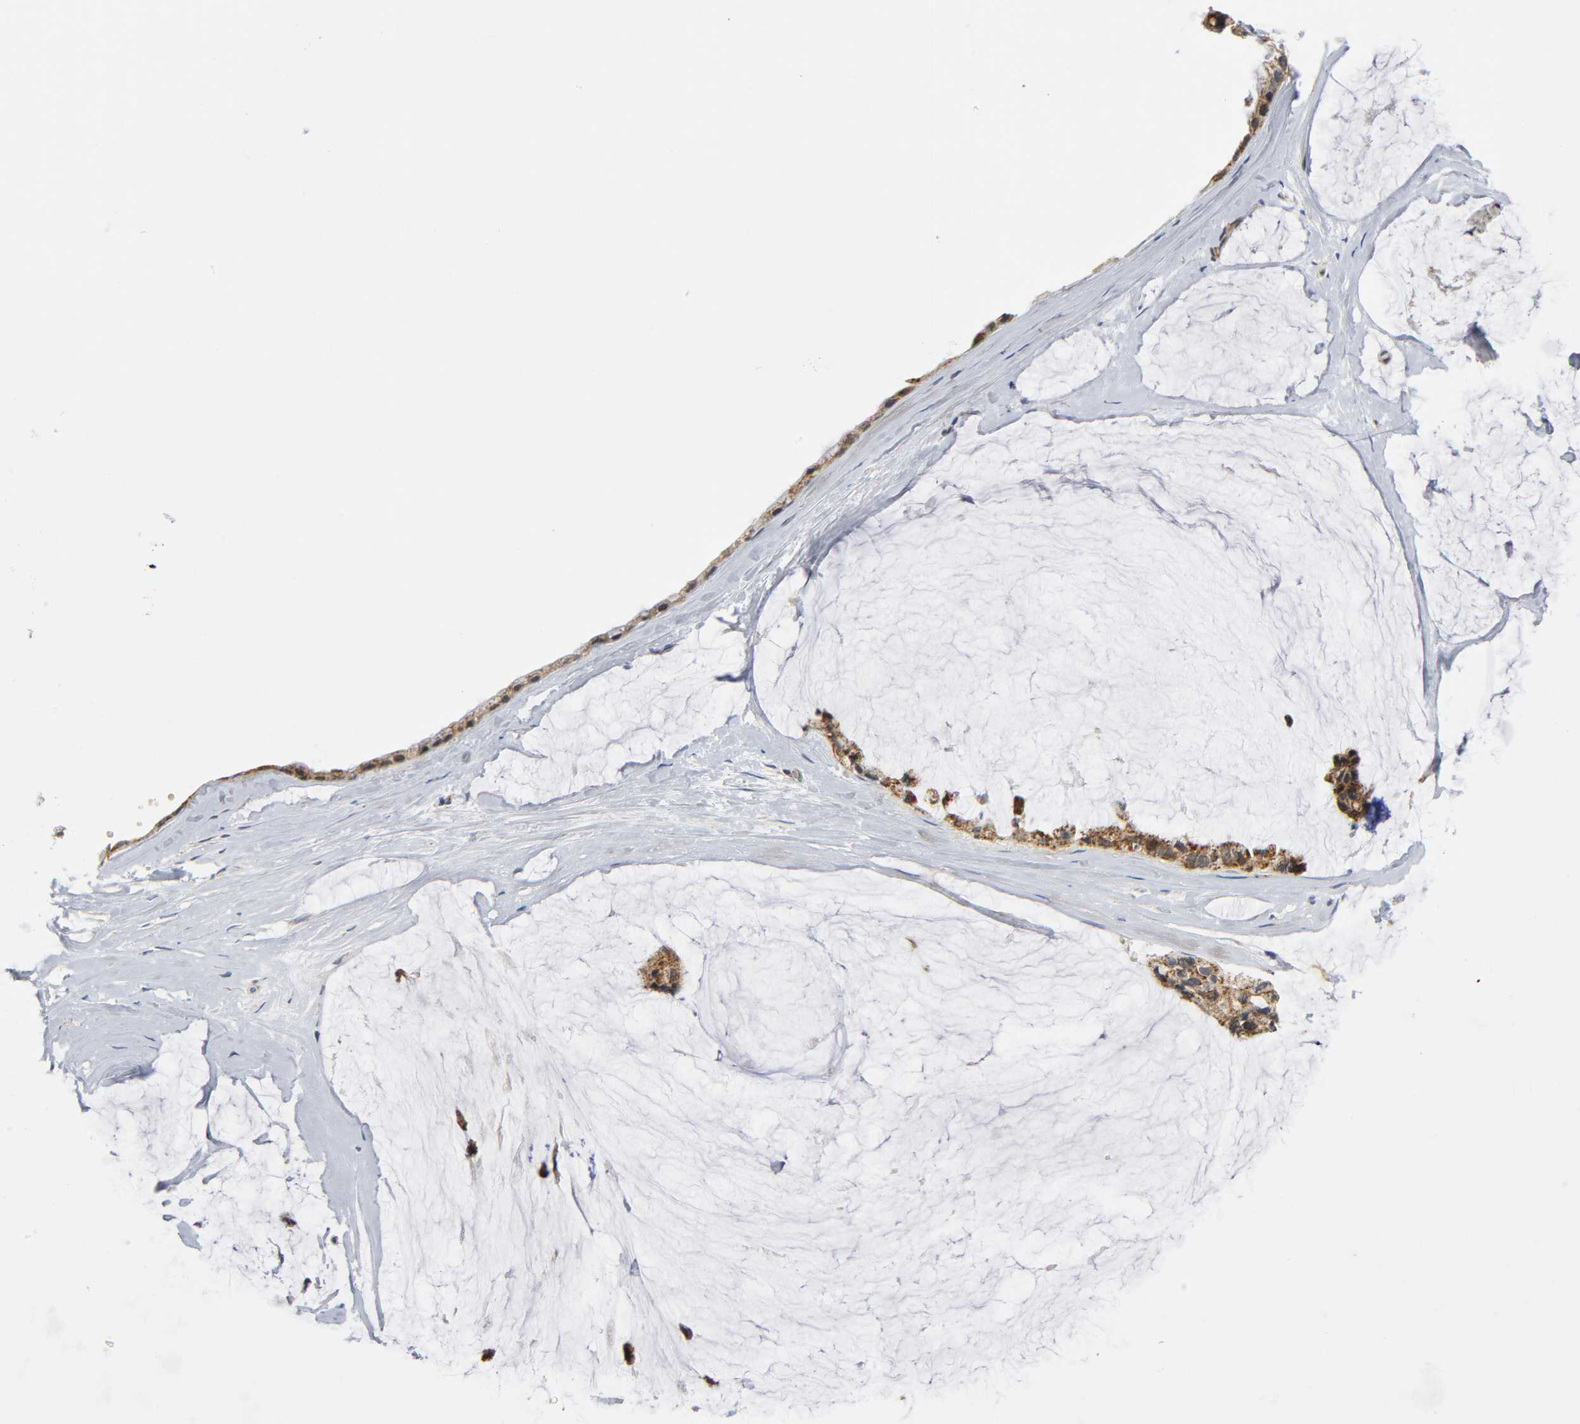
{"staining": {"intensity": "moderate", "quantity": ">75%", "location": "cytoplasmic/membranous"}, "tissue": "ovarian cancer", "cell_type": "Tumor cells", "image_type": "cancer", "snomed": [{"axis": "morphology", "description": "Cystadenocarcinoma, mucinous, NOS"}, {"axis": "topography", "description": "Ovary"}], "caption": "High-power microscopy captured an IHC histopathology image of ovarian cancer (mucinous cystadenocarcinoma), revealing moderate cytoplasmic/membranous expression in about >75% of tumor cells.", "gene": "NRP1", "patient": {"sex": "female", "age": 39}}